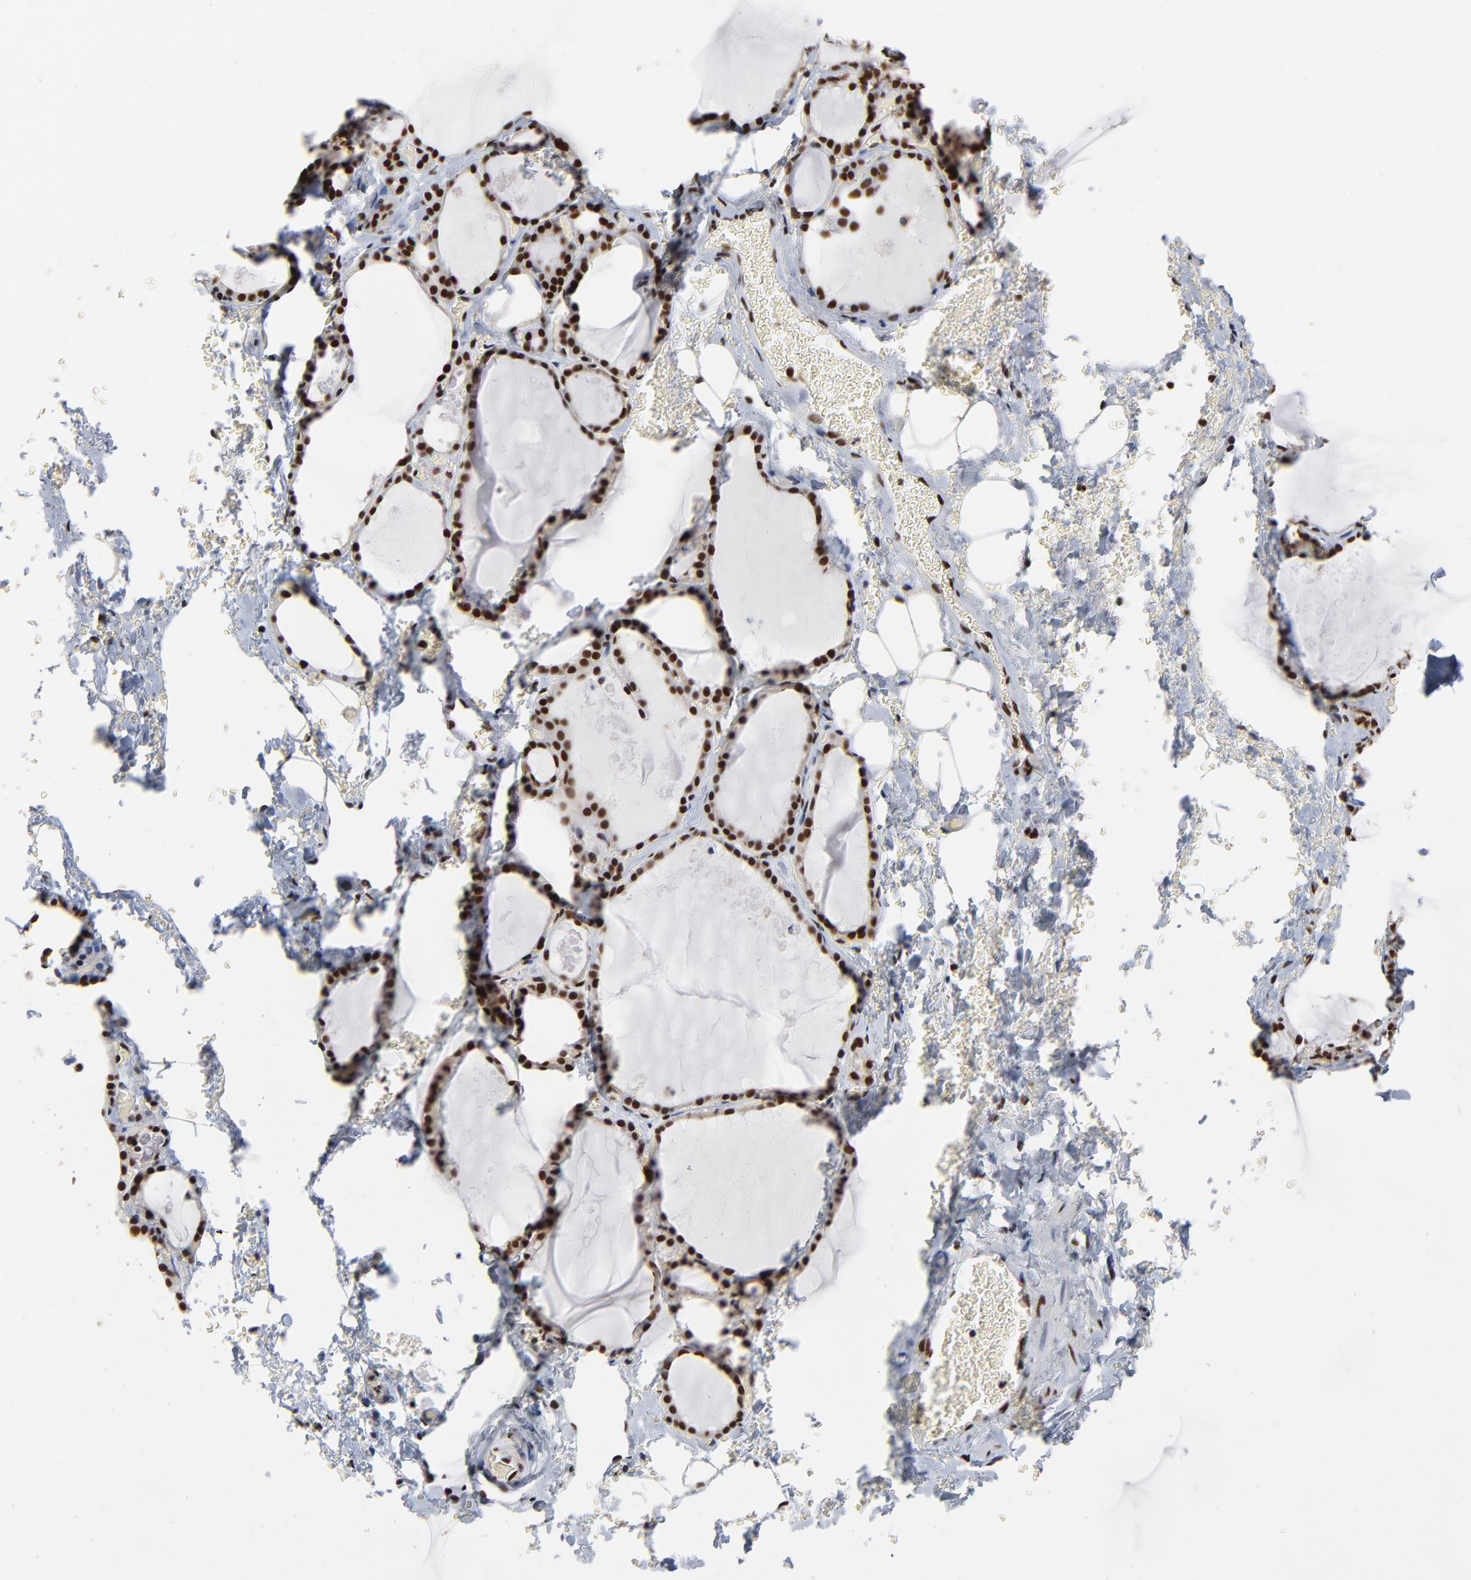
{"staining": {"intensity": "strong", "quantity": ">75%", "location": "nuclear"}, "tissue": "thyroid gland", "cell_type": "Glandular cells", "image_type": "normal", "snomed": [{"axis": "morphology", "description": "Normal tissue, NOS"}, {"axis": "topography", "description": "Thyroid gland"}], "caption": "Immunohistochemical staining of benign thyroid gland shows >75% levels of strong nuclear protein positivity in about >75% of glandular cells. (IHC, brightfield microscopy, high magnification).", "gene": "CREB1", "patient": {"sex": "male", "age": 61}}